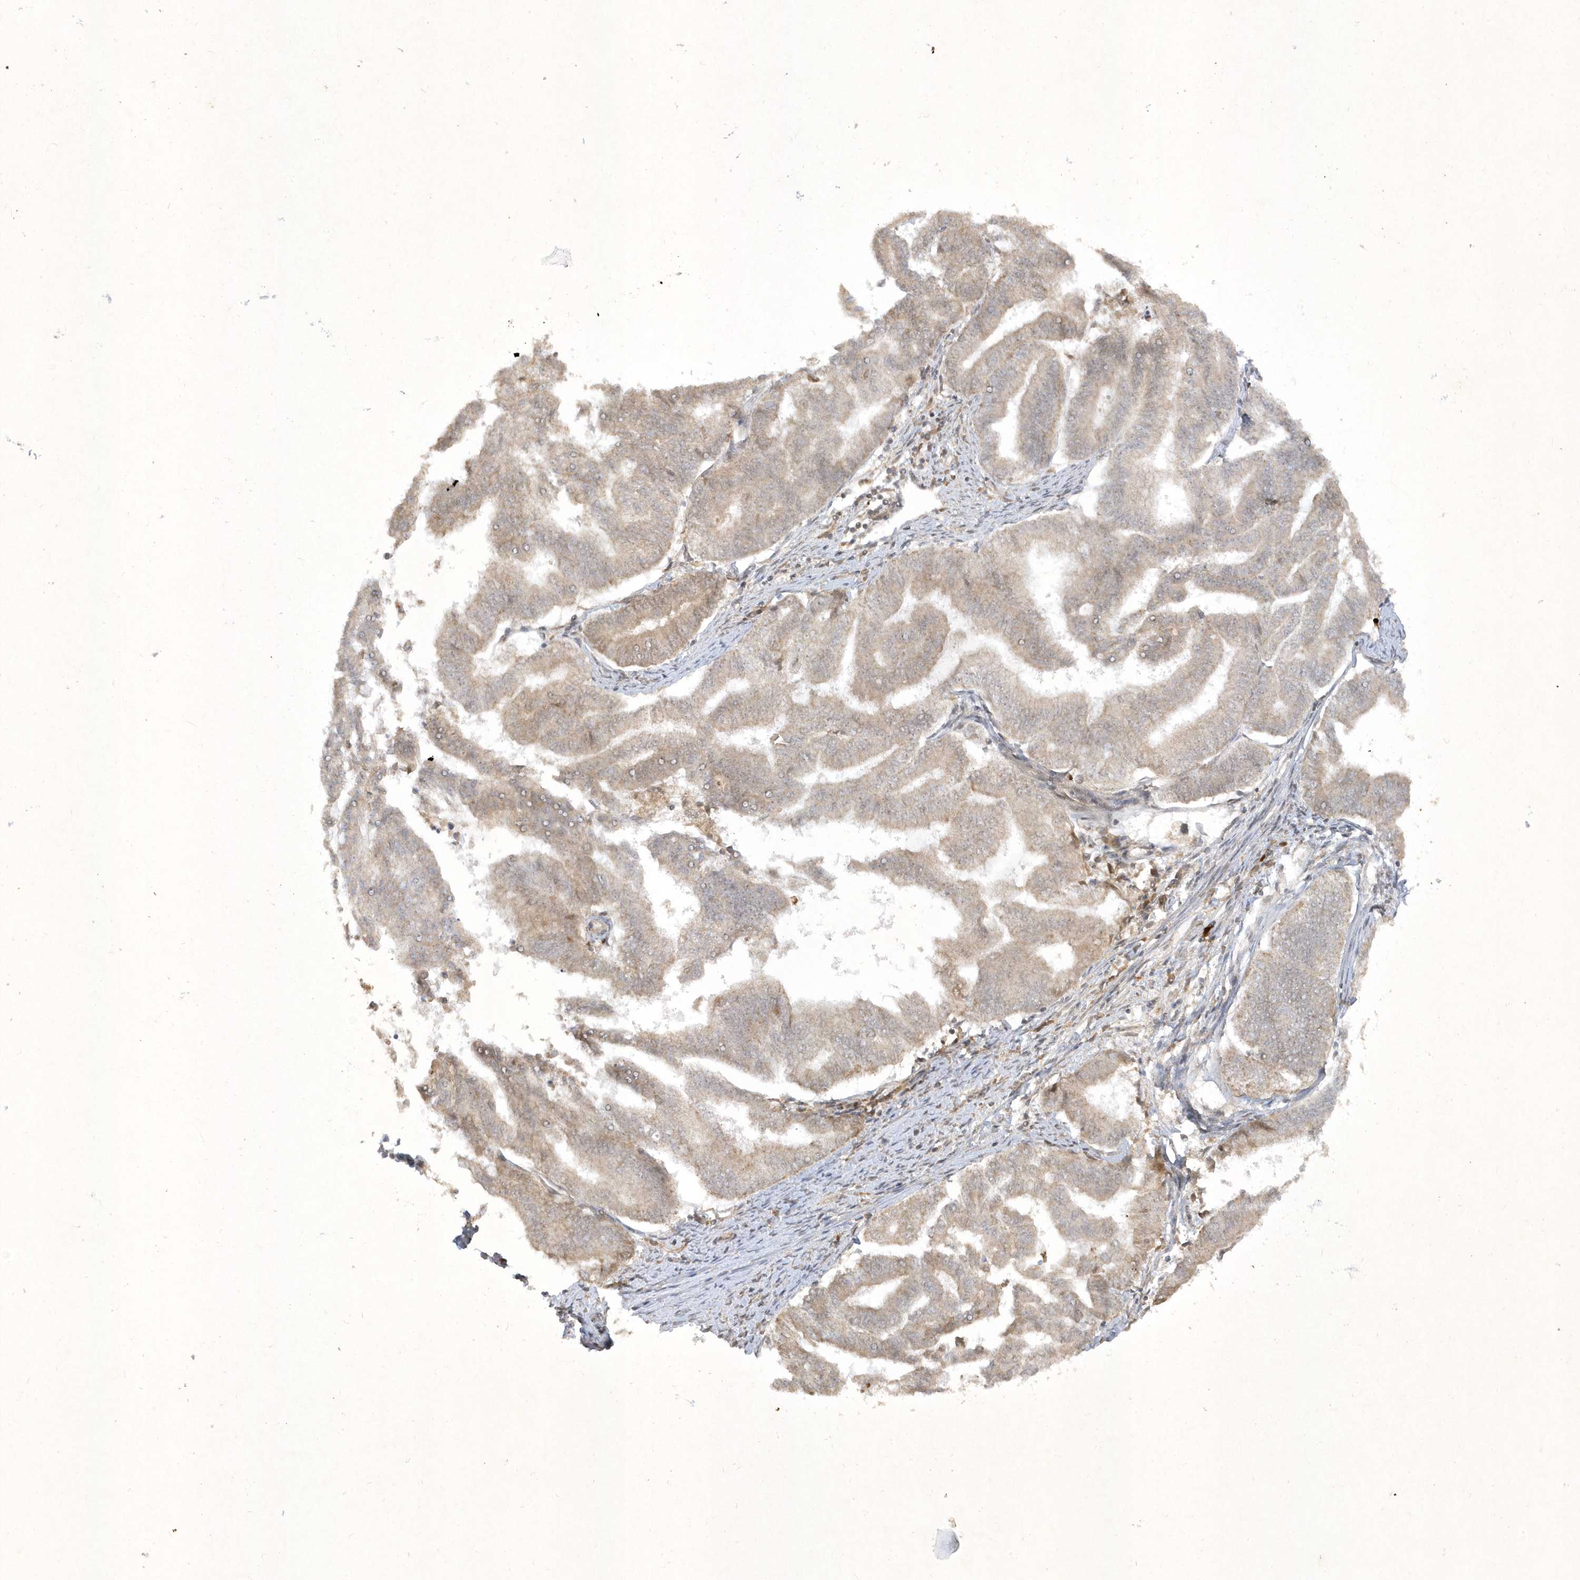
{"staining": {"intensity": "weak", "quantity": ">75%", "location": "cytoplasmic/membranous"}, "tissue": "endometrial cancer", "cell_type": "Tumor cells", "image_type": "cancer", "snomed": [{"axis": "morphology", "description": "Adenocarcinoma, NOS"}, {"axis": "topography", "description": "Endometrium"}], "caption": "Endometrial adenocarcinoma stained with immunohistochemistry (IHC) reveals weak cytoplasmic/membranous positivity in approximately >75% of tumor cells. (Stains: DAB (3,3'-diaminobenzidine) in brown, nuclei in blue, Microscopy: brightfield microscopy at high magnification).", "gene": "ZNF213", "patient": {"sex": "female", "age": 79}}